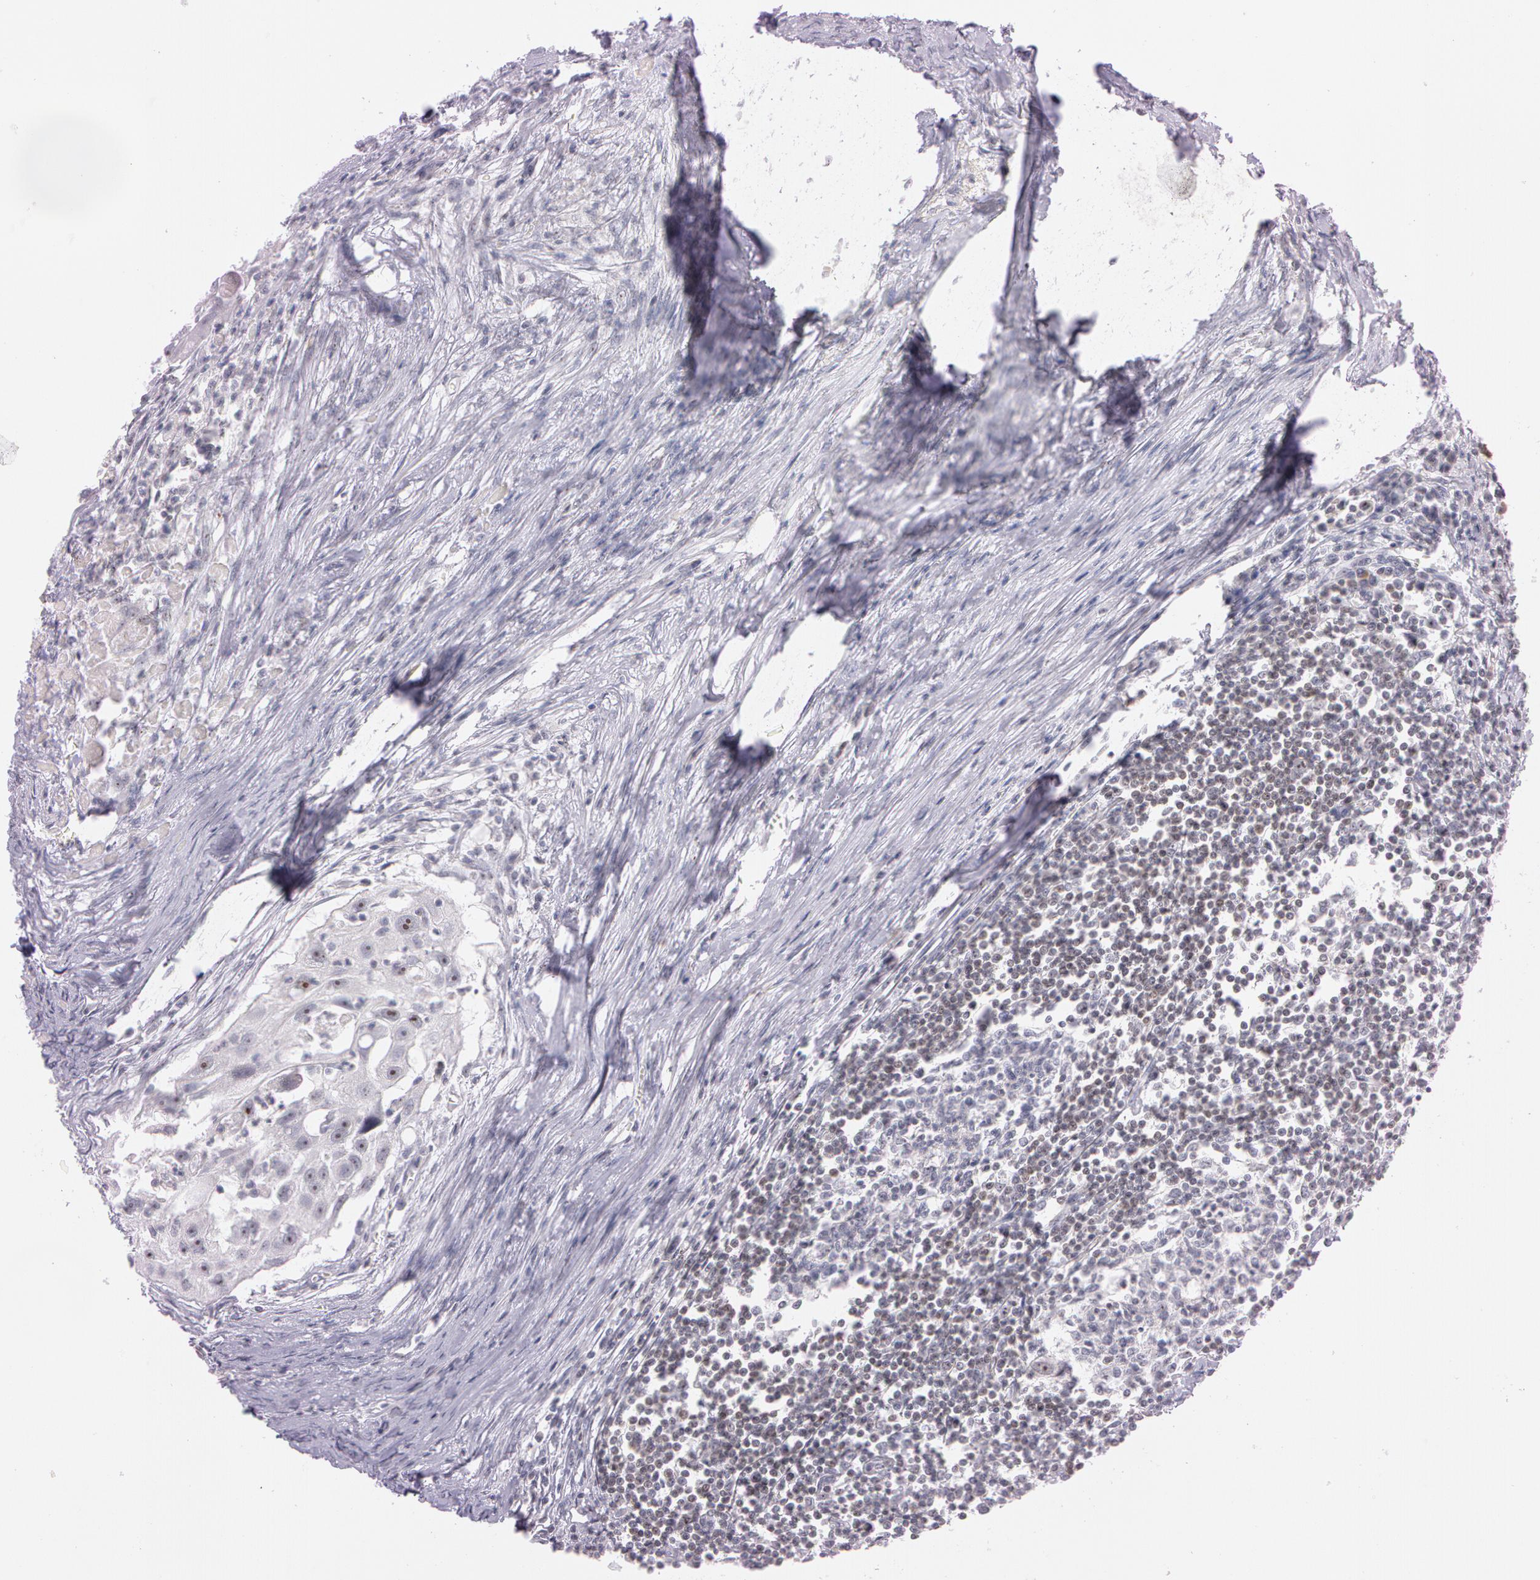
{"staining": {"intensity": "moderate", "quantity": "25%-75%", "location": "nuclear"}, "tissue": "head and neck cancer", "cell_type": "Tumor cells", "image_type": "cancer", "snomed": [{"axis": "morphology", "description": "Squamous cell carcinoma, NOS"}, {"axis": "topography", "description": "Head-Neck"}], "caption": "Brown immunohistochemical staining in head and neck squamous cell carcinoma shows moderate nuclear positivity in about 25%-75% of tumor cells.", "gene": "FBL", "patient": {"sex": "male", "age": 64}}